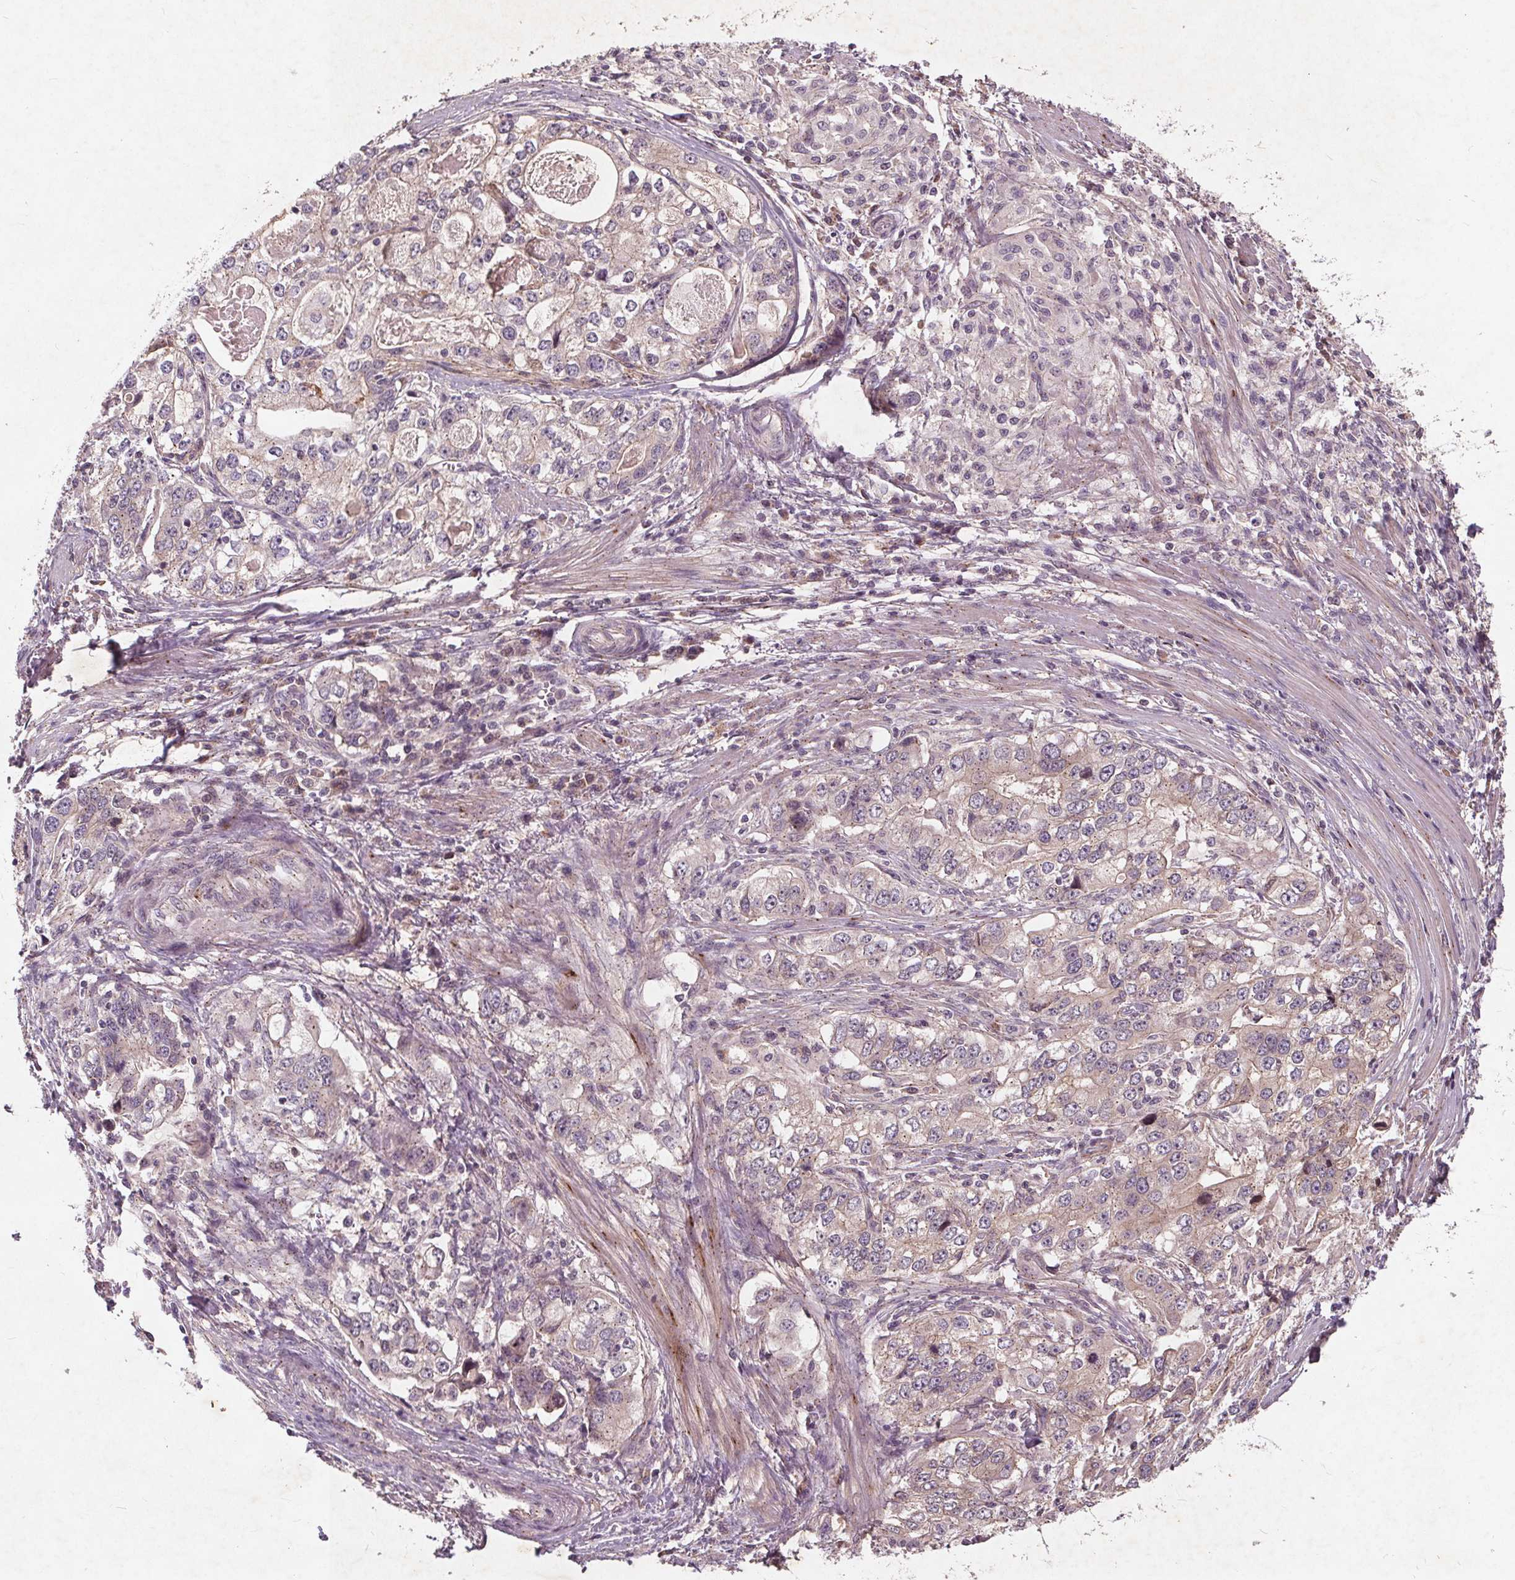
{"staining": {"intensity": "negative", "quantity": "none", "location": "none"}, "tissue": "stomach cancer", "cell_type": "Tumor cells", "image_type": "cancer", "snomed": [{"axis": "morphology", "description": "Adenocarcinoma, NOS"}, {"axis": "topography", "description": "Stomach, lower"}], "caption": "High power microscopy photomicrograph of an immunohistochemistry micrograph of stomach cancer (adenocarcinoma), revealing no significant staining in tumor cells.", "gene": "CSNK1G2", "patient": {"sex": "female", "age": 72}}